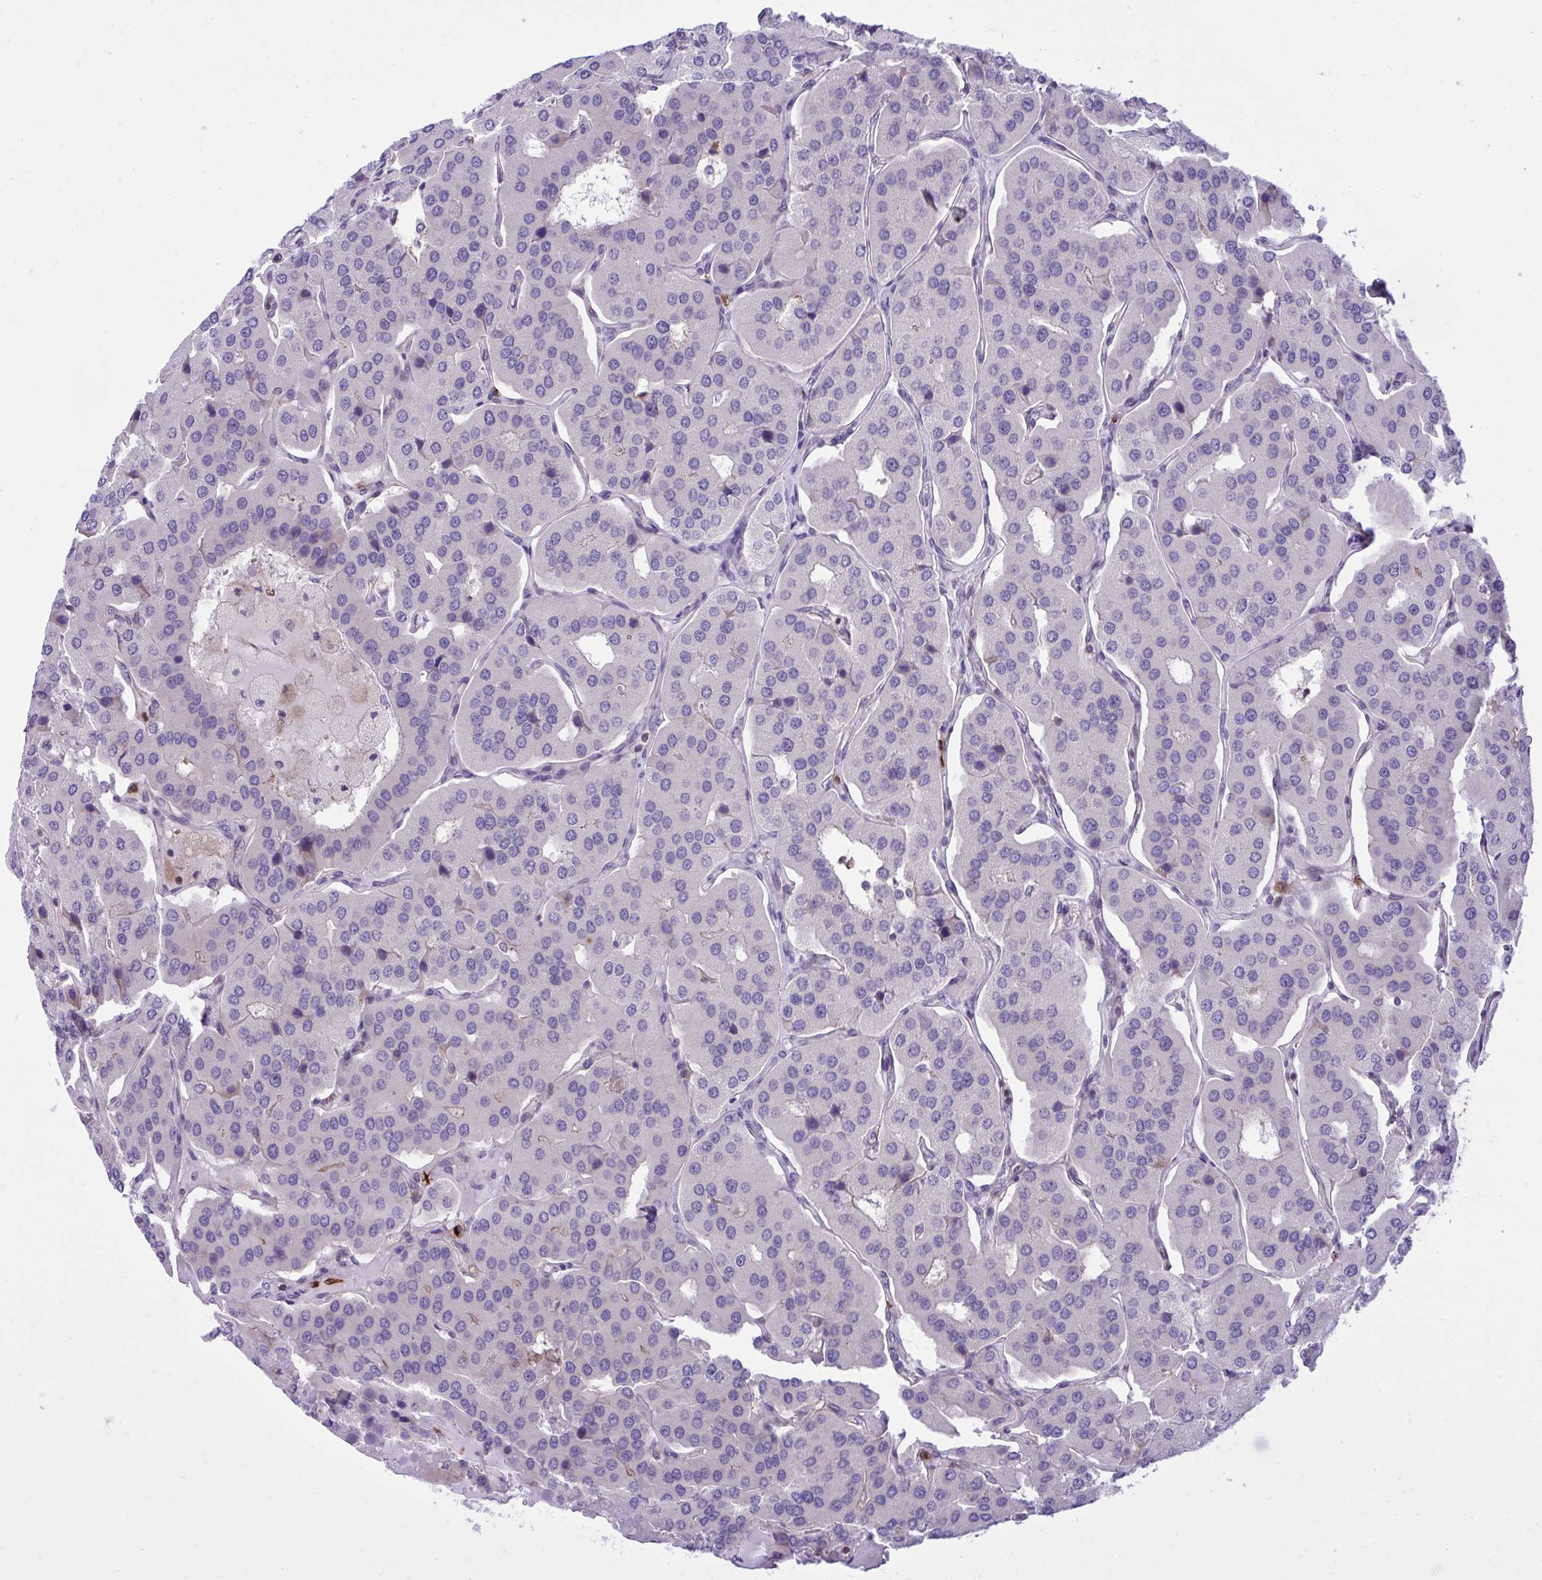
{"staining": {"intensity": "negative", "quantity": "none", "location": "none"}, "tissue": "parathyroid gland", "cell_type": "Glandular cells", "image_type": "normal", "snomed": [{"axis": "morphology", "description": "Normal tissue, NOS"}, {"axis": "morphology", "description": "Adenoma, NOS"}, {"axis": "topography", "description": "Parathyroid gland"}], "caption": "An immunohistochemistry photomicrograph of benign parathyroid gland is shown. There is no staining in glandular cells of parathyroid gland. (Brightfield microscopy of DAB IHC at high magnification).", "gene": "GRK4", "patient": {"sex": "female", "age": 86}}